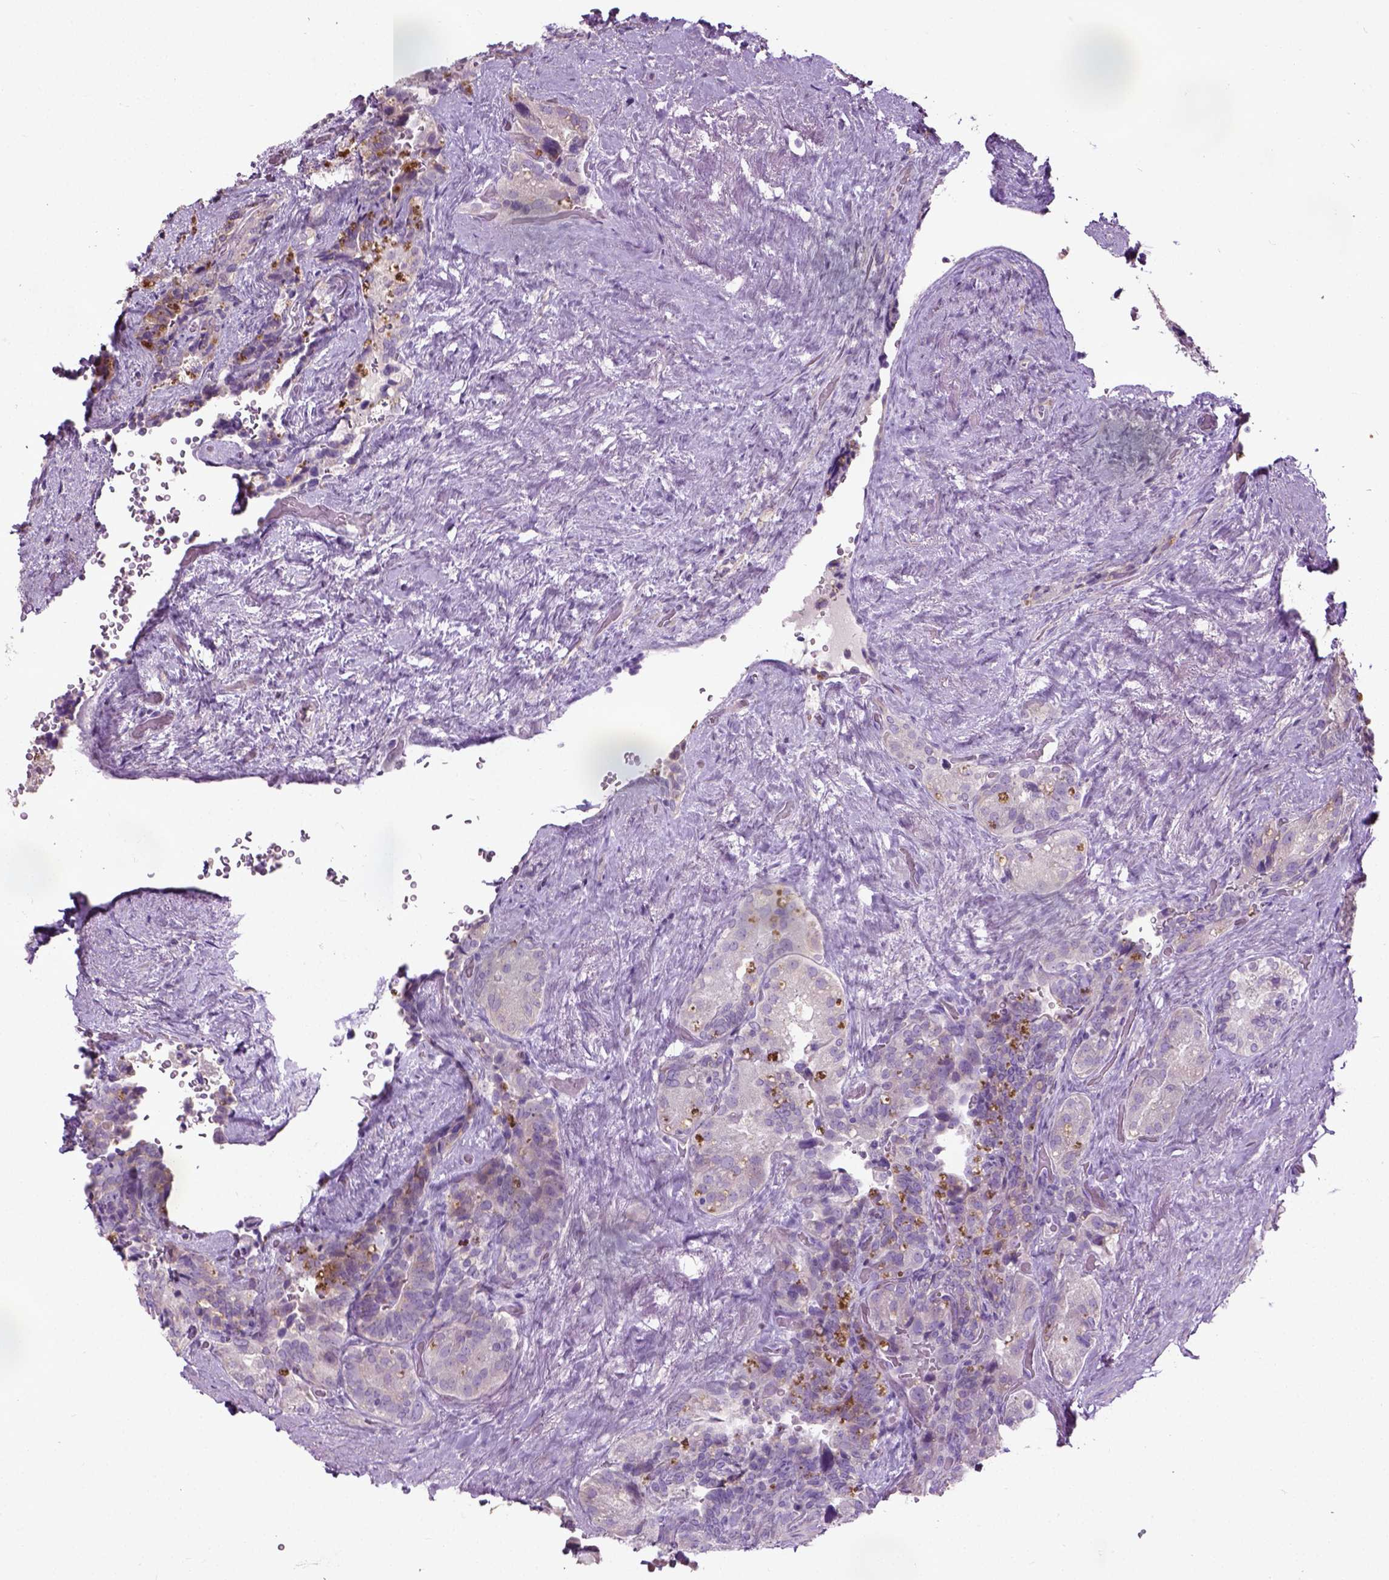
{"staining": {"intensity": "negative", "quantity": "none", "location": "none"}, "tissue": "seminal vesicle", "cell_type": "Glandular cells", "image_type": "normal", "snomed": [{"axis": "morphology", "description": "Normal tissue, NOS"}, {"axis": "topography", "description": "Seminal veicle"}], "caption": "A high-resolution image shows immunohistochemistry (IHC) staining of benign seminal vesicle, which displays no significant staining in glandular cells.", "gene": "PKP3", "patient": {"sex": "male", "age": 69}}